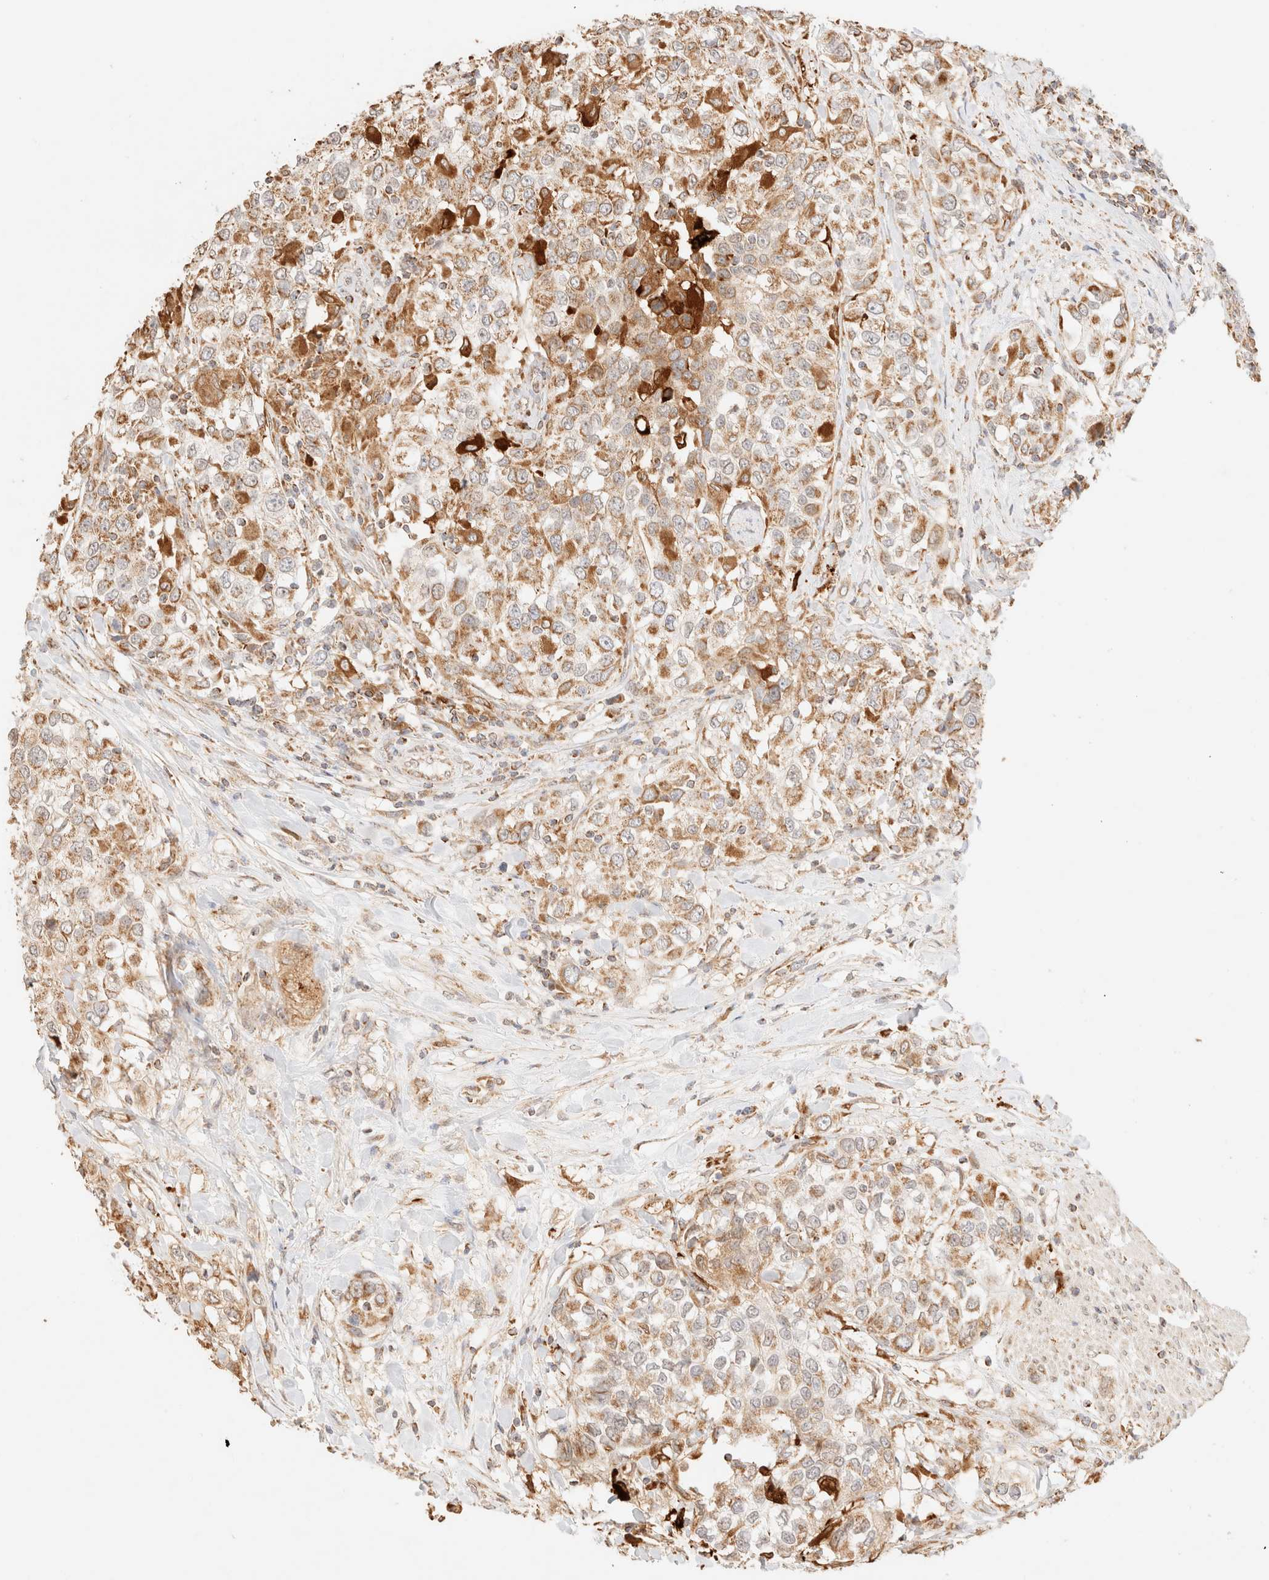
{"staining": {"intensity": "moderate", "quantity": ">75%", "location": "cytoplasmic/membranous"}, "tissue": "urothelial cancer", "cell_type": "Tumor cells", "image_type": "cancer", "snomed": [{"axis": "morphology", "description": "Urothelial carcinoma, High grade"}, {"axis": "topography", "description": "Urinary bladder"}], "caption": "Immunohistochemical staining of urothelial cancer demonstrates medium levels of moderate cytoplasmic/membranous positivity in approximately >75% of tumor cells. (DAB (3,3'-diaminobenzidine) IHC with brightfield microscopy, high magnification).", "gene": "TACO1", "patient": {"sex": "female", "age": 80}}